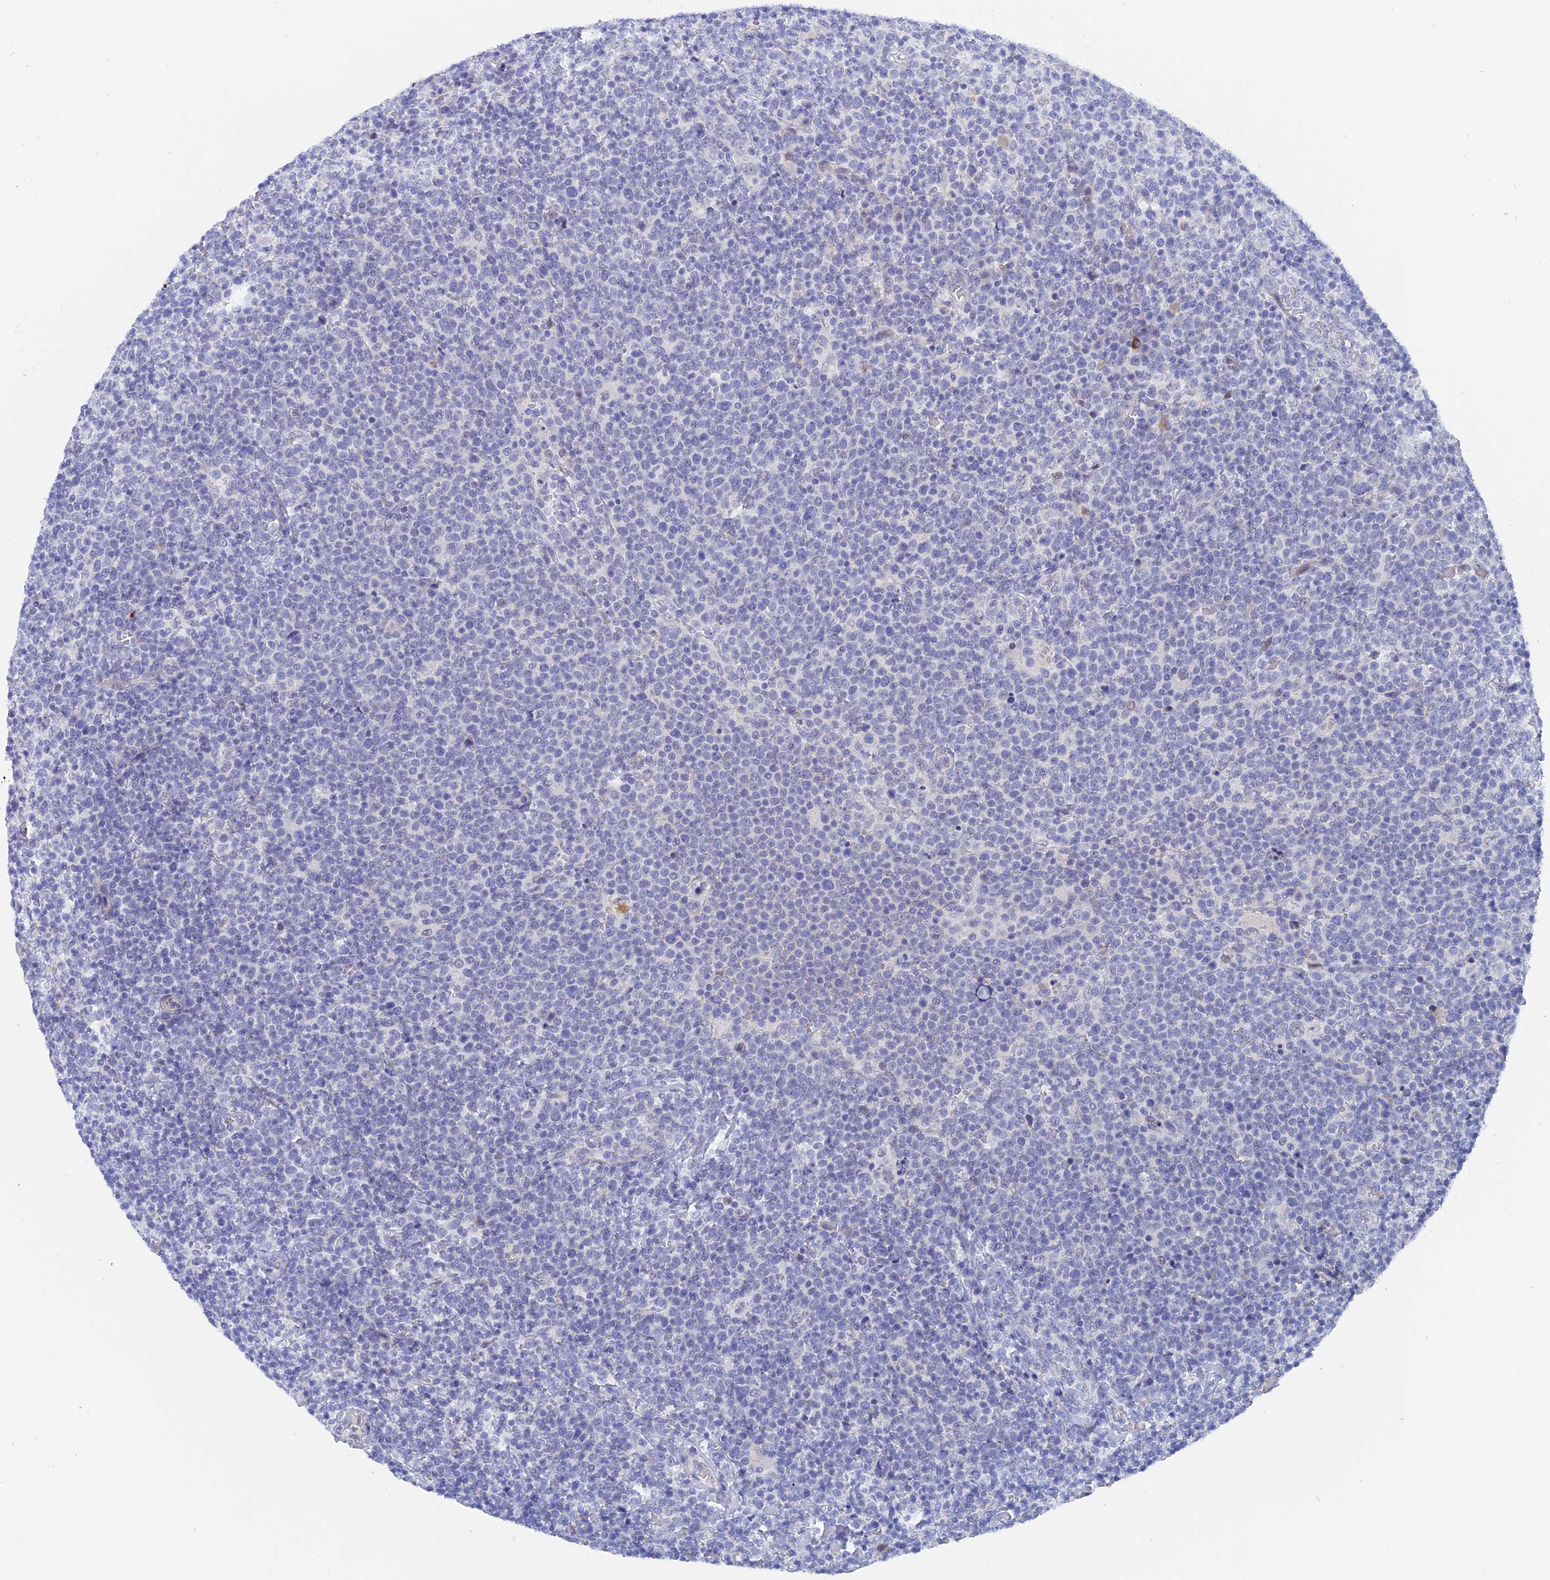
{"staining": {"intensity": "negative", "quantity": "none", "location": "none"}, "tissue": "lymphoma", "cell_type": "Tumor cells", "image_type": "cancer", "snomed": [{"axis": "morphology", "description": "Malignant lymphoma, non-Hodgkin's type, High grade"}, {"axis": "topography", "description": "Lymph node"}], "caption": "Human lymphoma stained for a protein using immunohistochemistry (IHC) shows no expression in tumor cells.", "gene": "DACT3", "patient": {"sex": "male", "age": 61}}